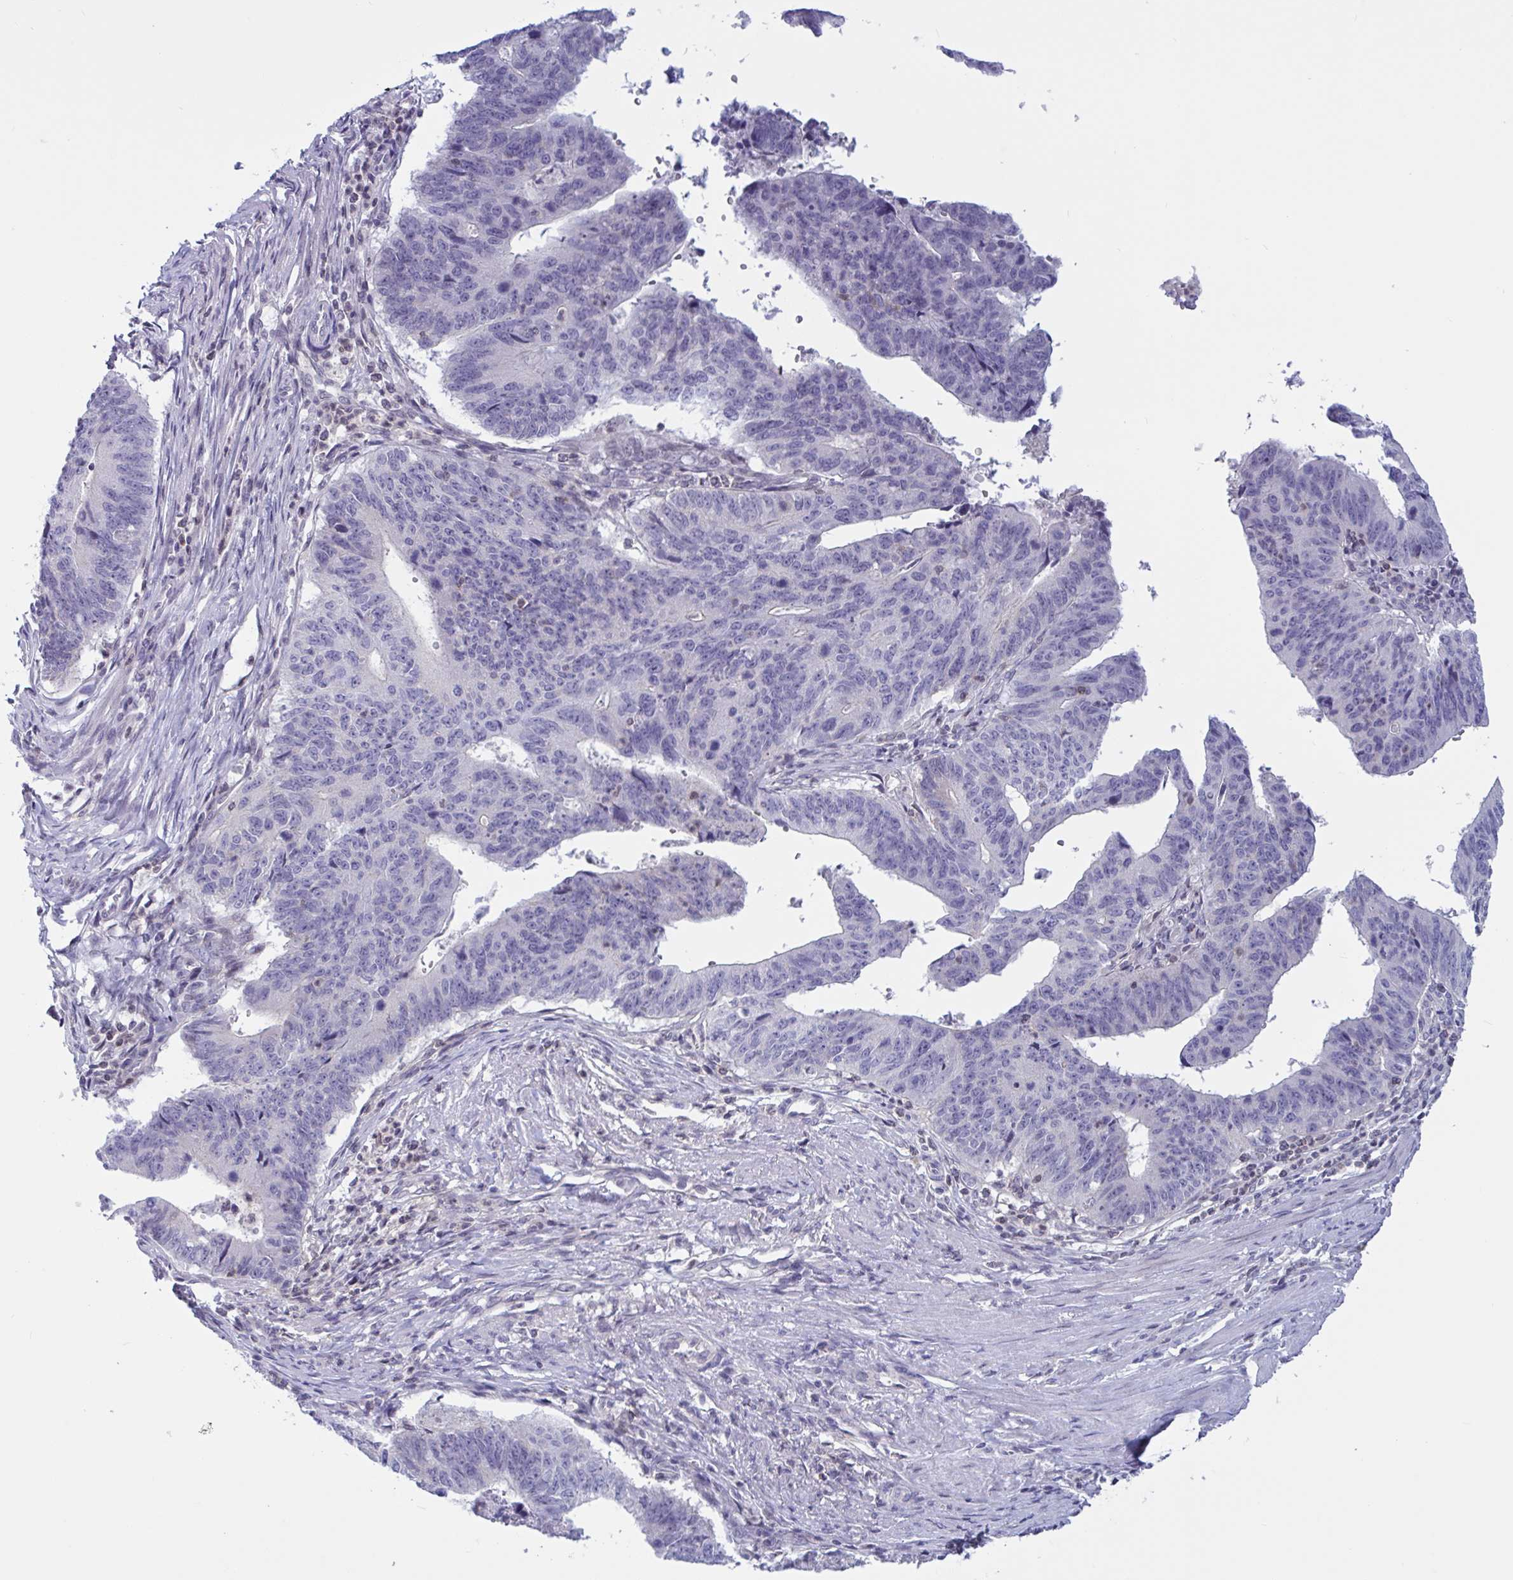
{"staining": {"intensity": "negative", "quantity": "none", "location": "none"}, "tissue": "stomach cancer", "cell_type": "Tumor cells", "image_type": "cancer", "snomed": [{"axis": "morphology", "description": "Adenocarcinoma, NOS"}, {"axis": "topography", "description": "Stomach"}], "caption": "Immunohistochemical staining of stomach cancer (adenocarcinoma) exhibits no significant expression in tumor cells.", "gene": "TANK", "patient": {"sex": "male", "age": 59}}